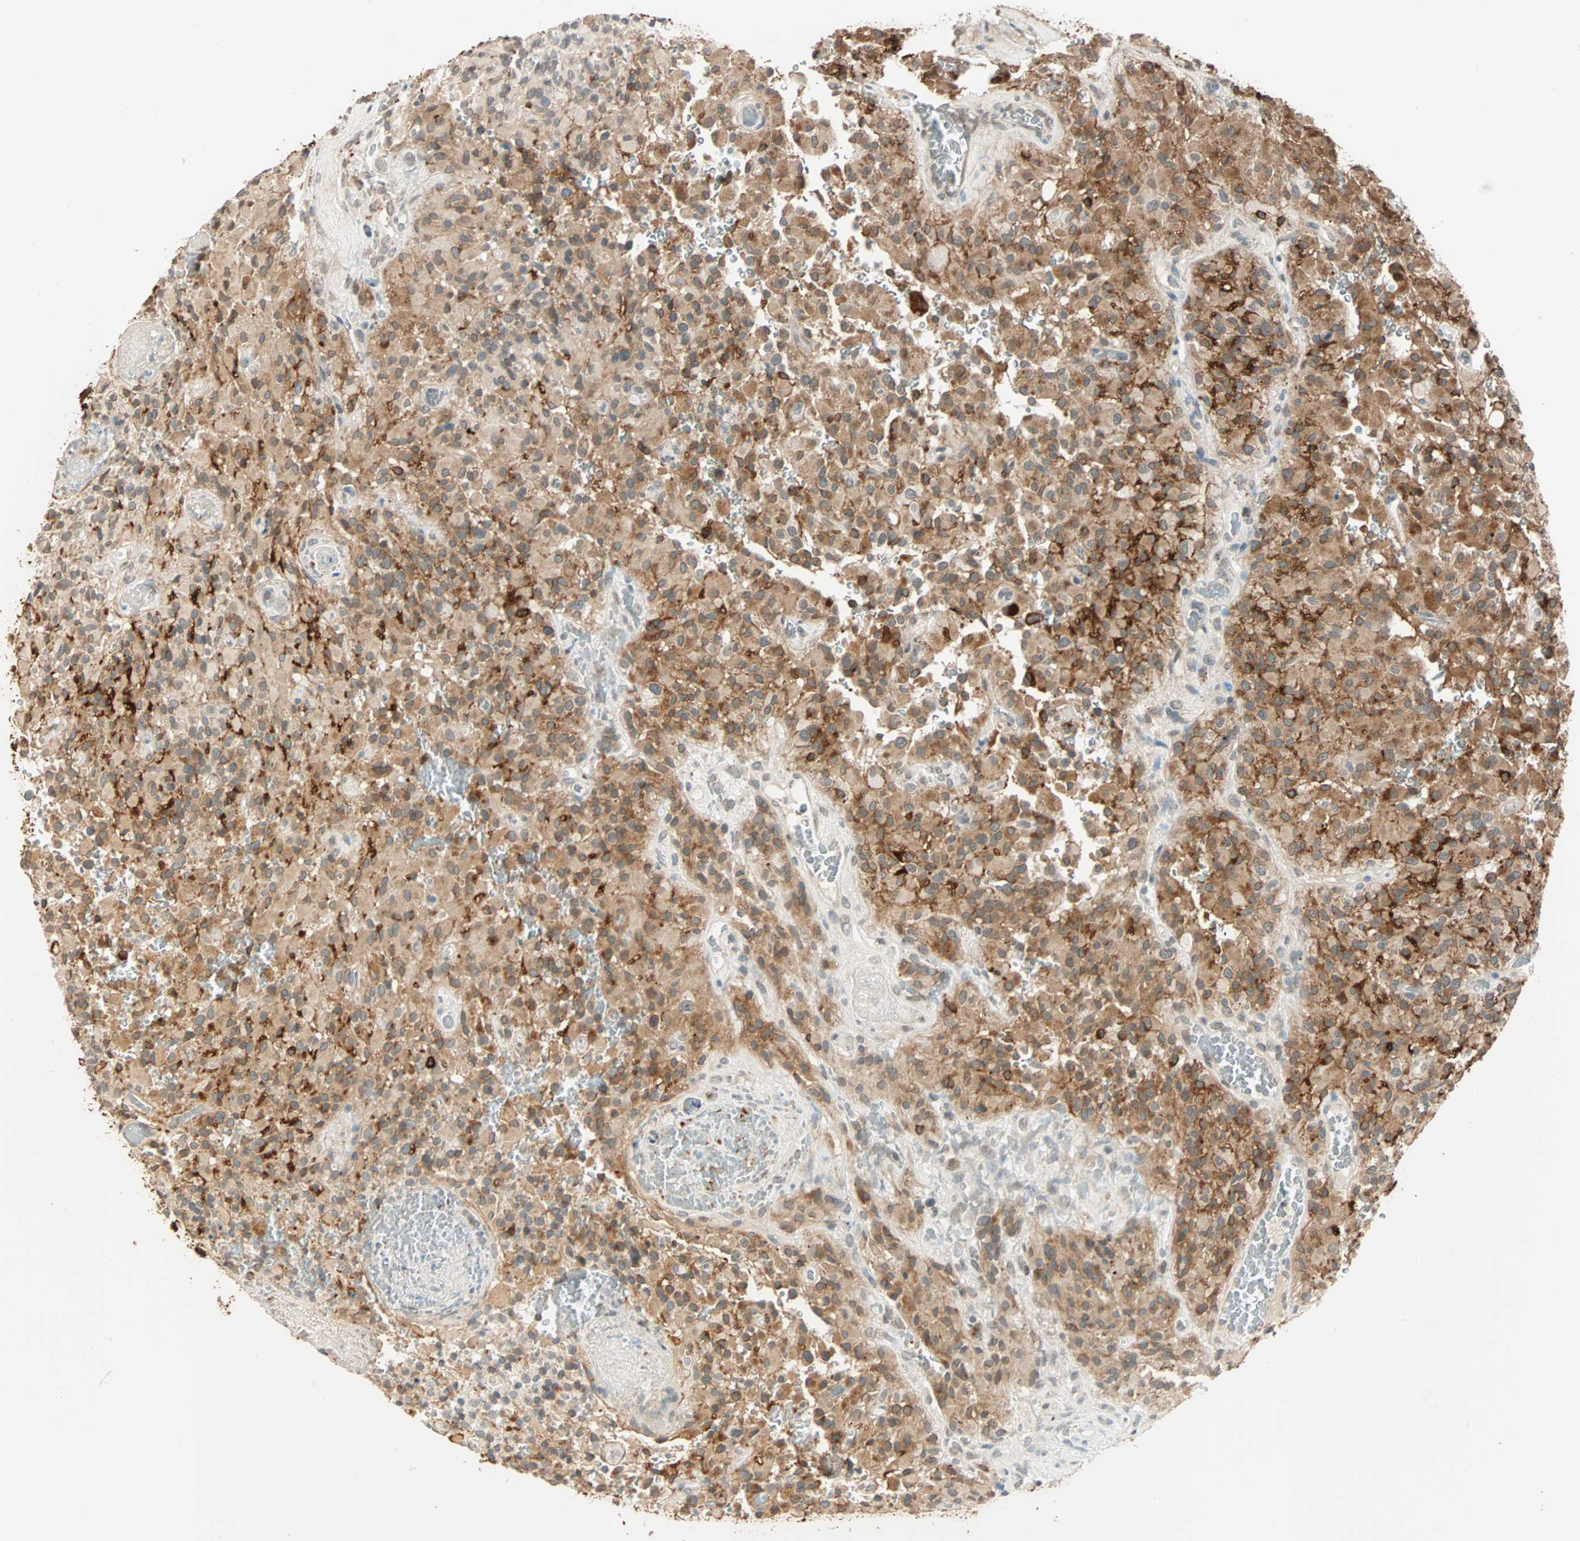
{"staining": {"intensity": "weak", "quantity": "25%-75%", "location": "cytoplasmic/membranous"}, "tissue": "glioma", "cell_type": "Tumor cells", "image_type": "cancer", "snomed": [{"axis": "morphology", "description": "Glioma, malignant, High grade"}, {"axis": "topography", "description": "Brain"}], "caption": "IHC photomicrograph of neoplastic tissue: glioma stained using immunohistochemistry (IHC) exhibits low levels of weak protein expression localized specifically in the cytoplasmic/membranous of tumor cells, appearing as a cytoplasmic/membranous brown color.", "gene": "BCAN", "patient": {"sex": "male", "age": 71}}